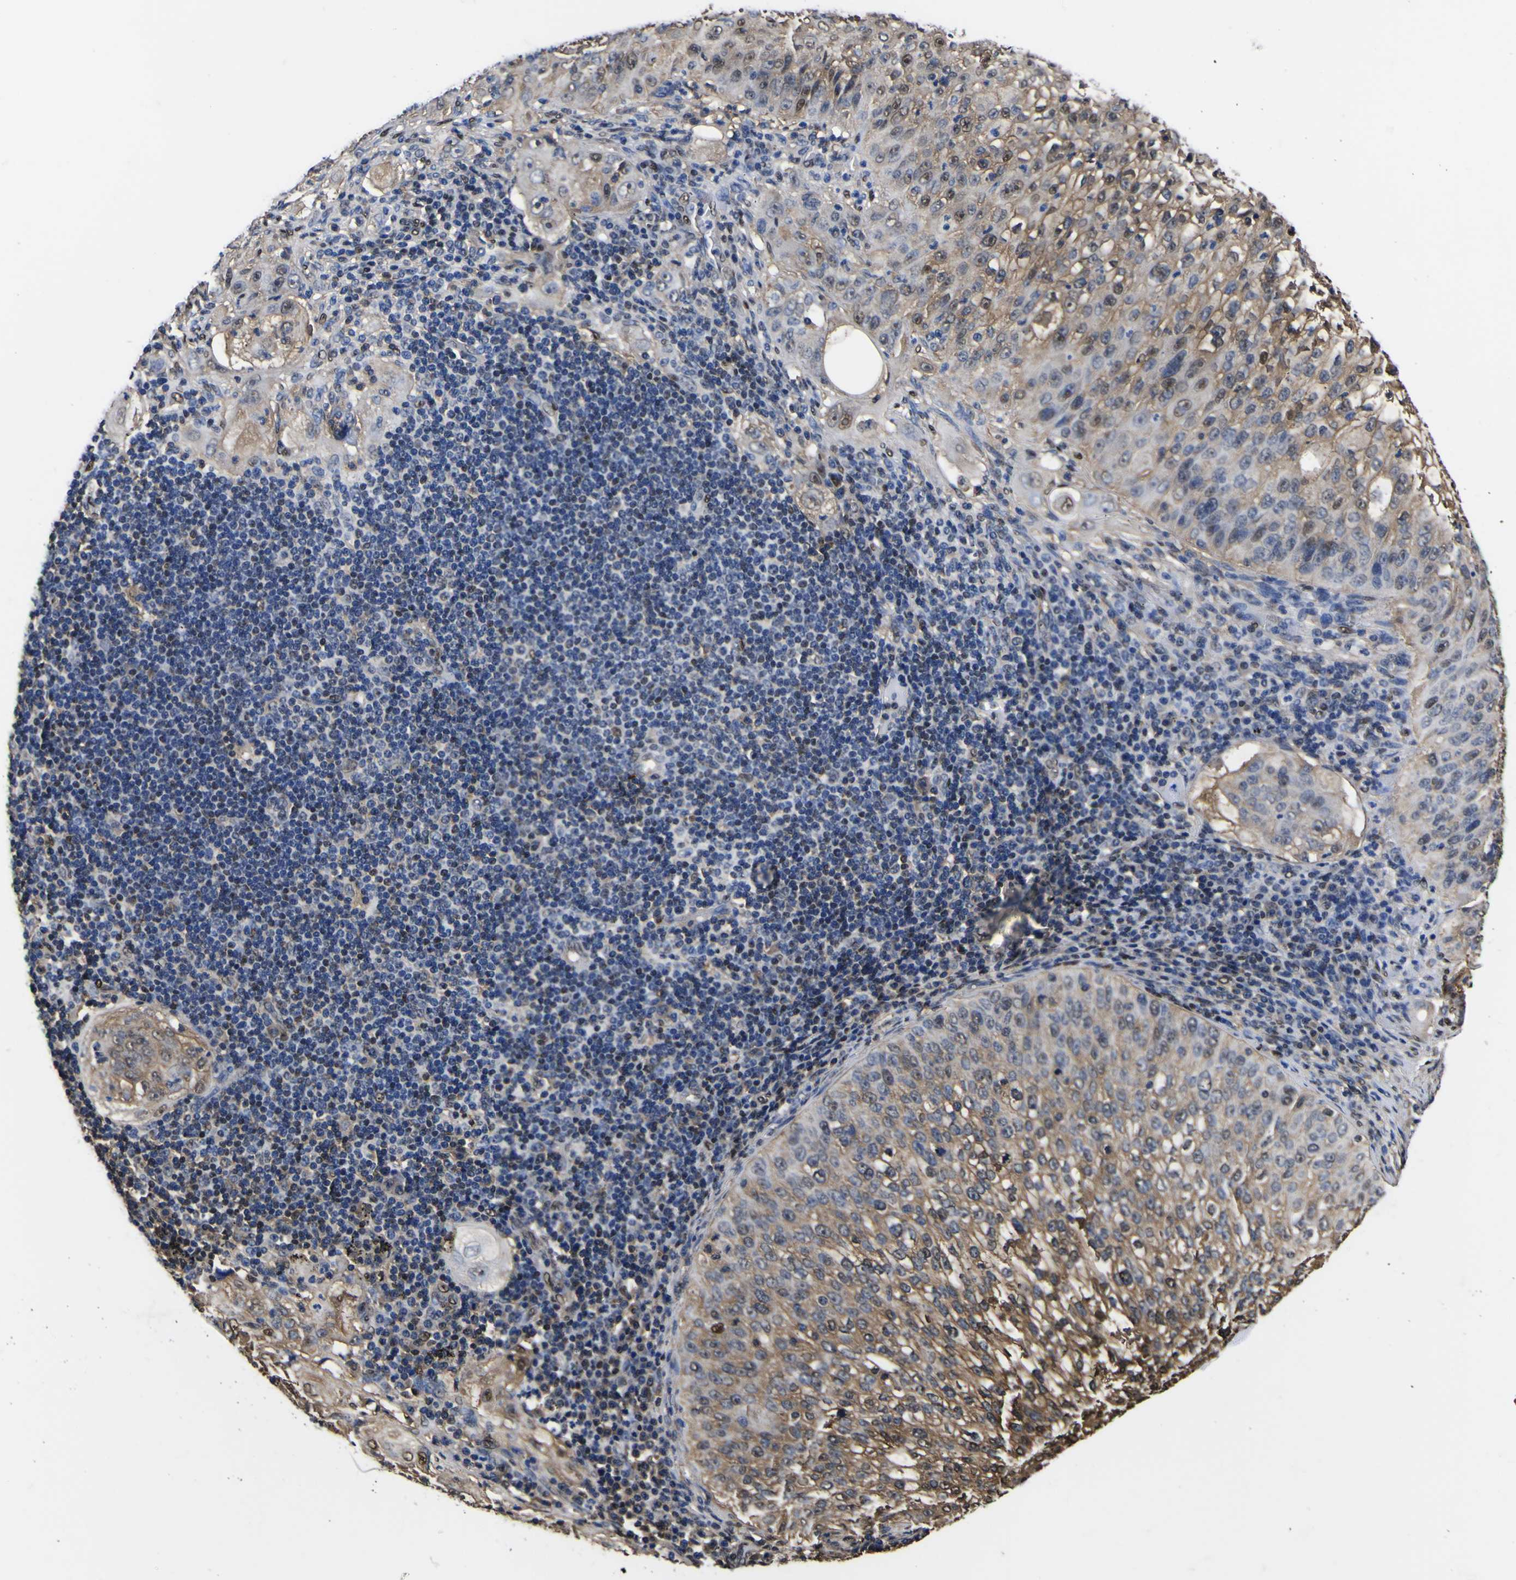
{"staining": {"intensity": "weak", "quantity": ">75%", "location": "cytoplasmic/membranous,nuclear"}, "tissue": "lung cancer", "cell_type": "Tumor cells", "image_type": "cancer", "snomed": [{"axis": "morphology", "description": "Inflammation, NOS"}, {"axis": "morphology", "description": "Squamous cell carcinoma, NOS"}, {"axis": "topography", "description": "Lymph node"}, {"axis": "topography", "description": "Soft tissue"}, {"axis": "topography", "description": "Lung"}], "caption": "A histopathology image of human lung squamous cell carcinoma stained for a protein reveals weak cytoplasmic/membranous and nuclear brown staining in tumor cells.", "gene": "FAM110B", "patient": {"sex": "male", "age": 66}}